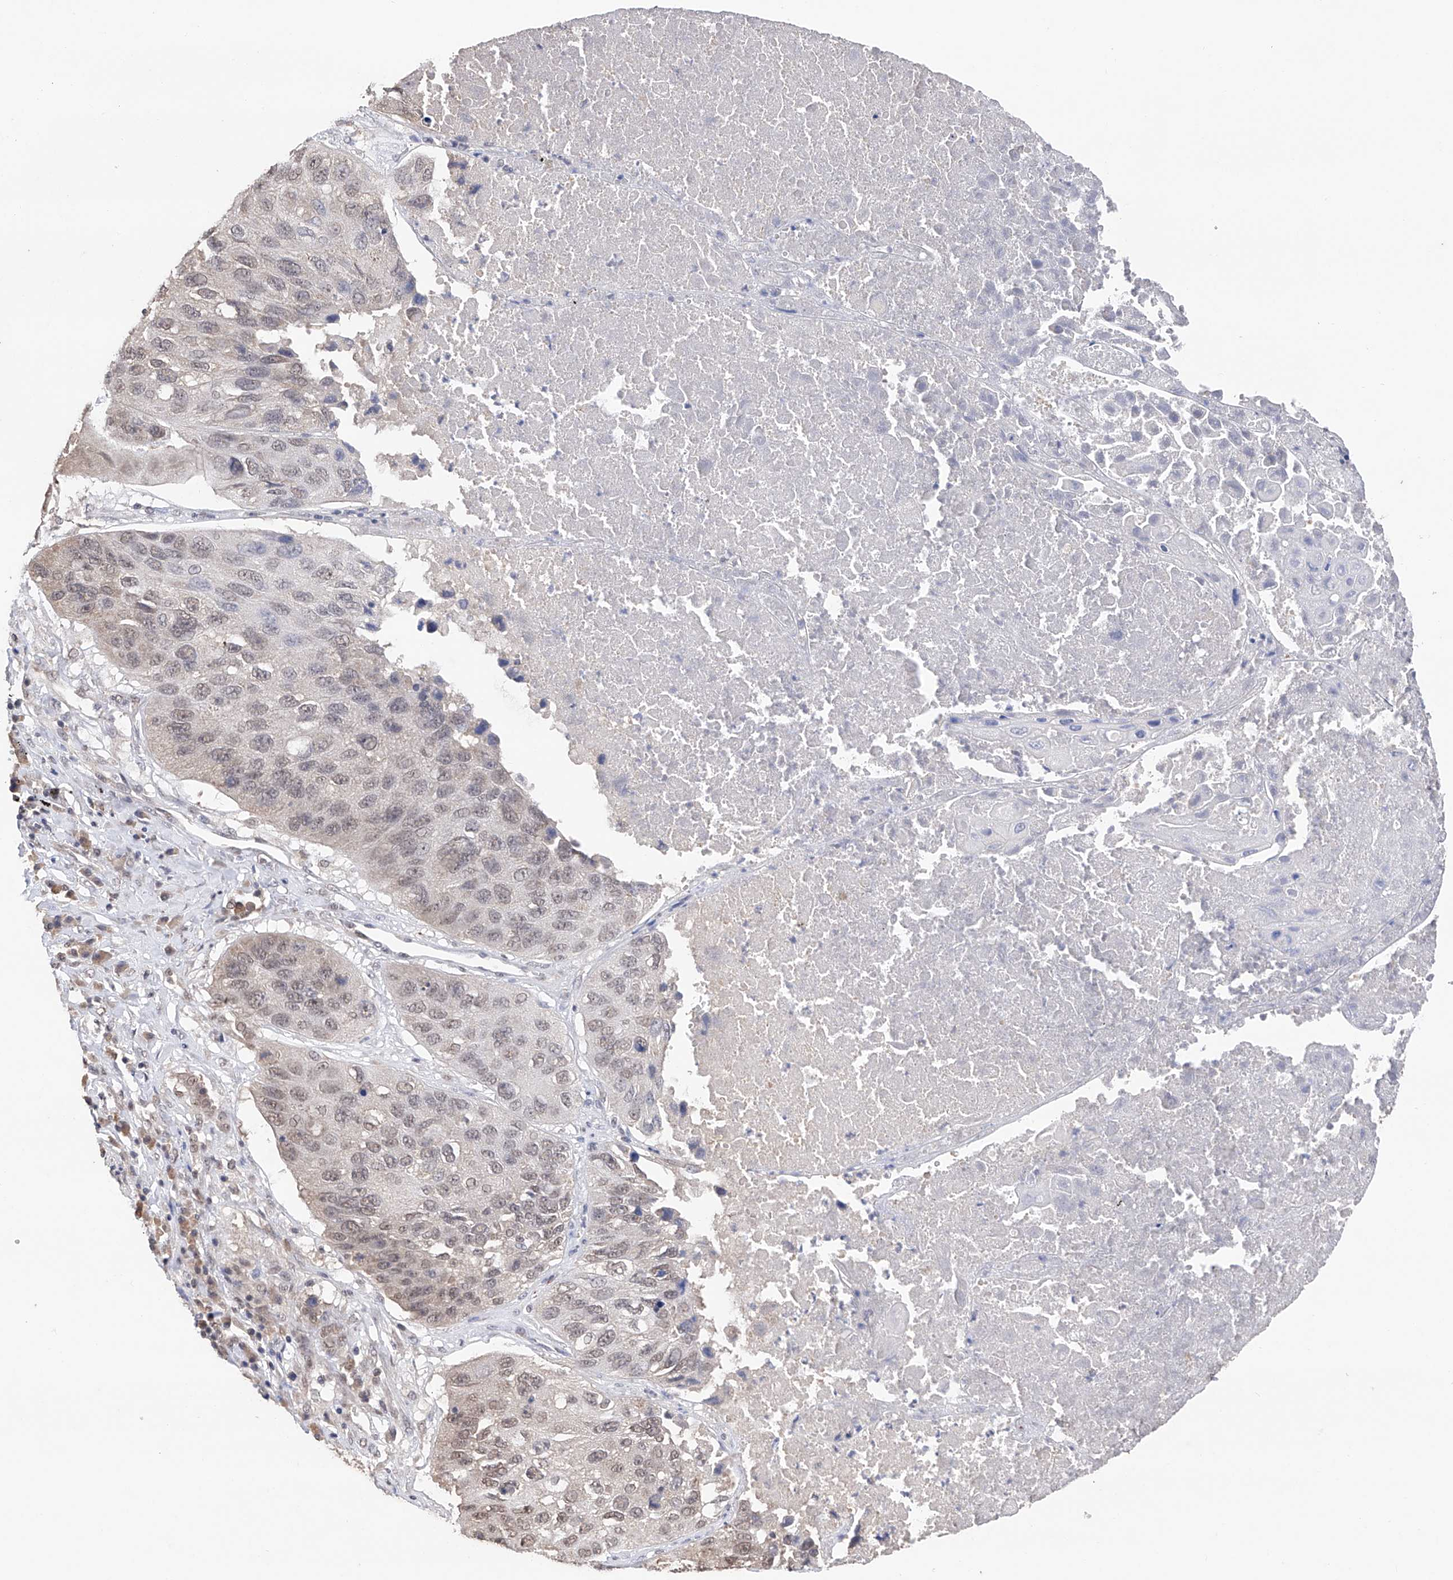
{"staining": {"intensity": "weak", "quantity": "25%-75%", "location": "nuclear"}, "tissue": "lung cancer", "cell_type": "Tumor cells", "image_type": "cancer", "snomed": [{"axis": "morphology", "description": "Squamous cell carcinoma, NOS"}, {"axis": "topography", "description": "Lung"}], "caption": "Protein expression analysis of human lung squamous cell carcinoma reveals weak nuclear expression in about 25%-75% of tumor cells.", "gene": "DMAP1", "patient": {"sex": "male", "age": 61}}